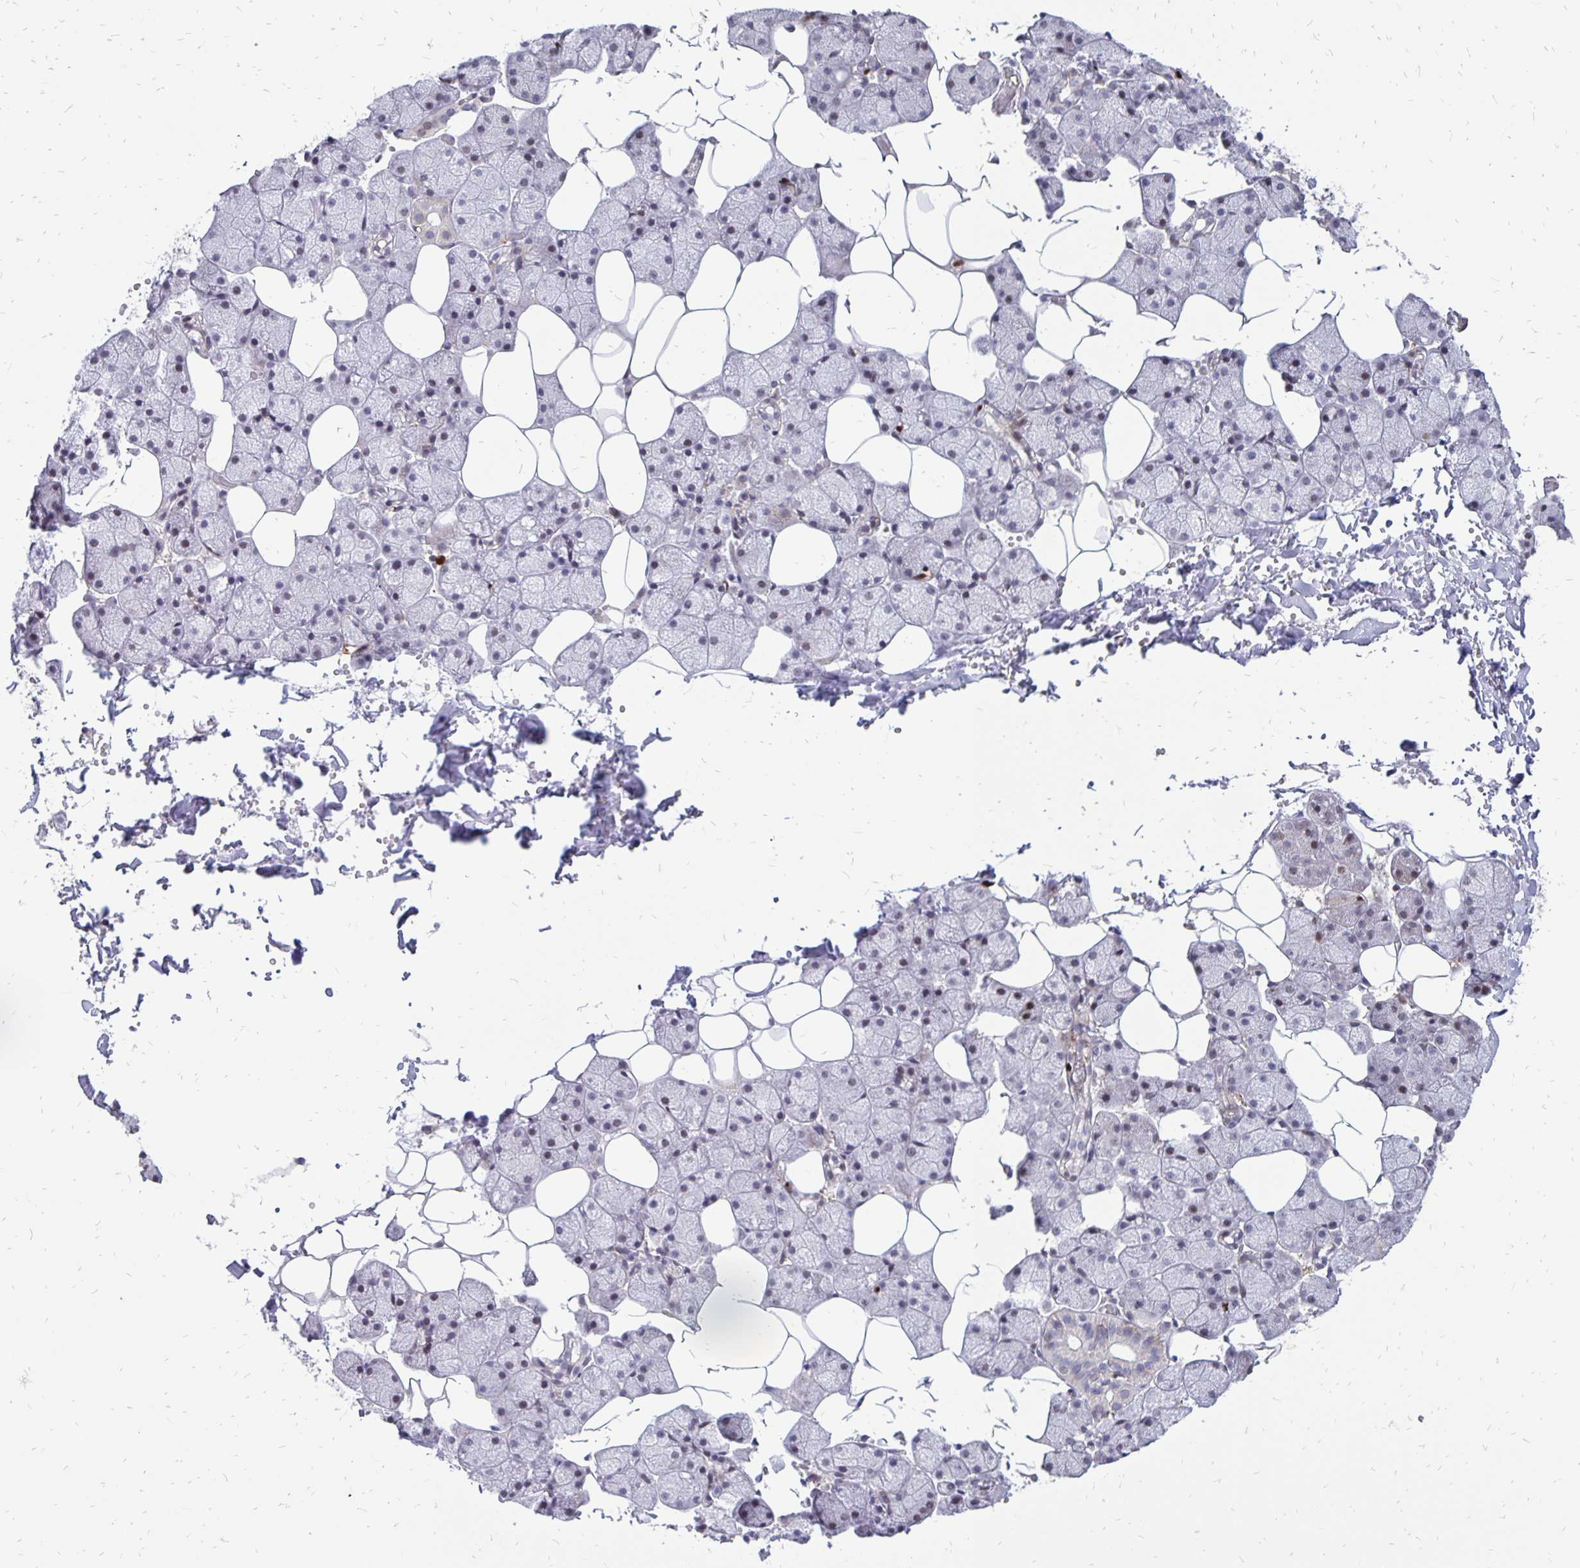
{"staining": {"intensity": "weak", "quantity": "<25%", "location": "nuclear"}, "tissue": "salivary gland", "cell_type": "Glandular cells", "image_type": "normal", "snomed": [{"axis": "morphology", "description": "Normal tissue, NOS"}, {"axis": "topography", "description": "Salivary gland"}], "caption": "A high-resolution photomicrograph shows IHC staining of unremarkable salivary gland, which reveals no significant positivity in glandular cells.", "gene": "DCK", "patient": {"sex": "male", "age": 38}}